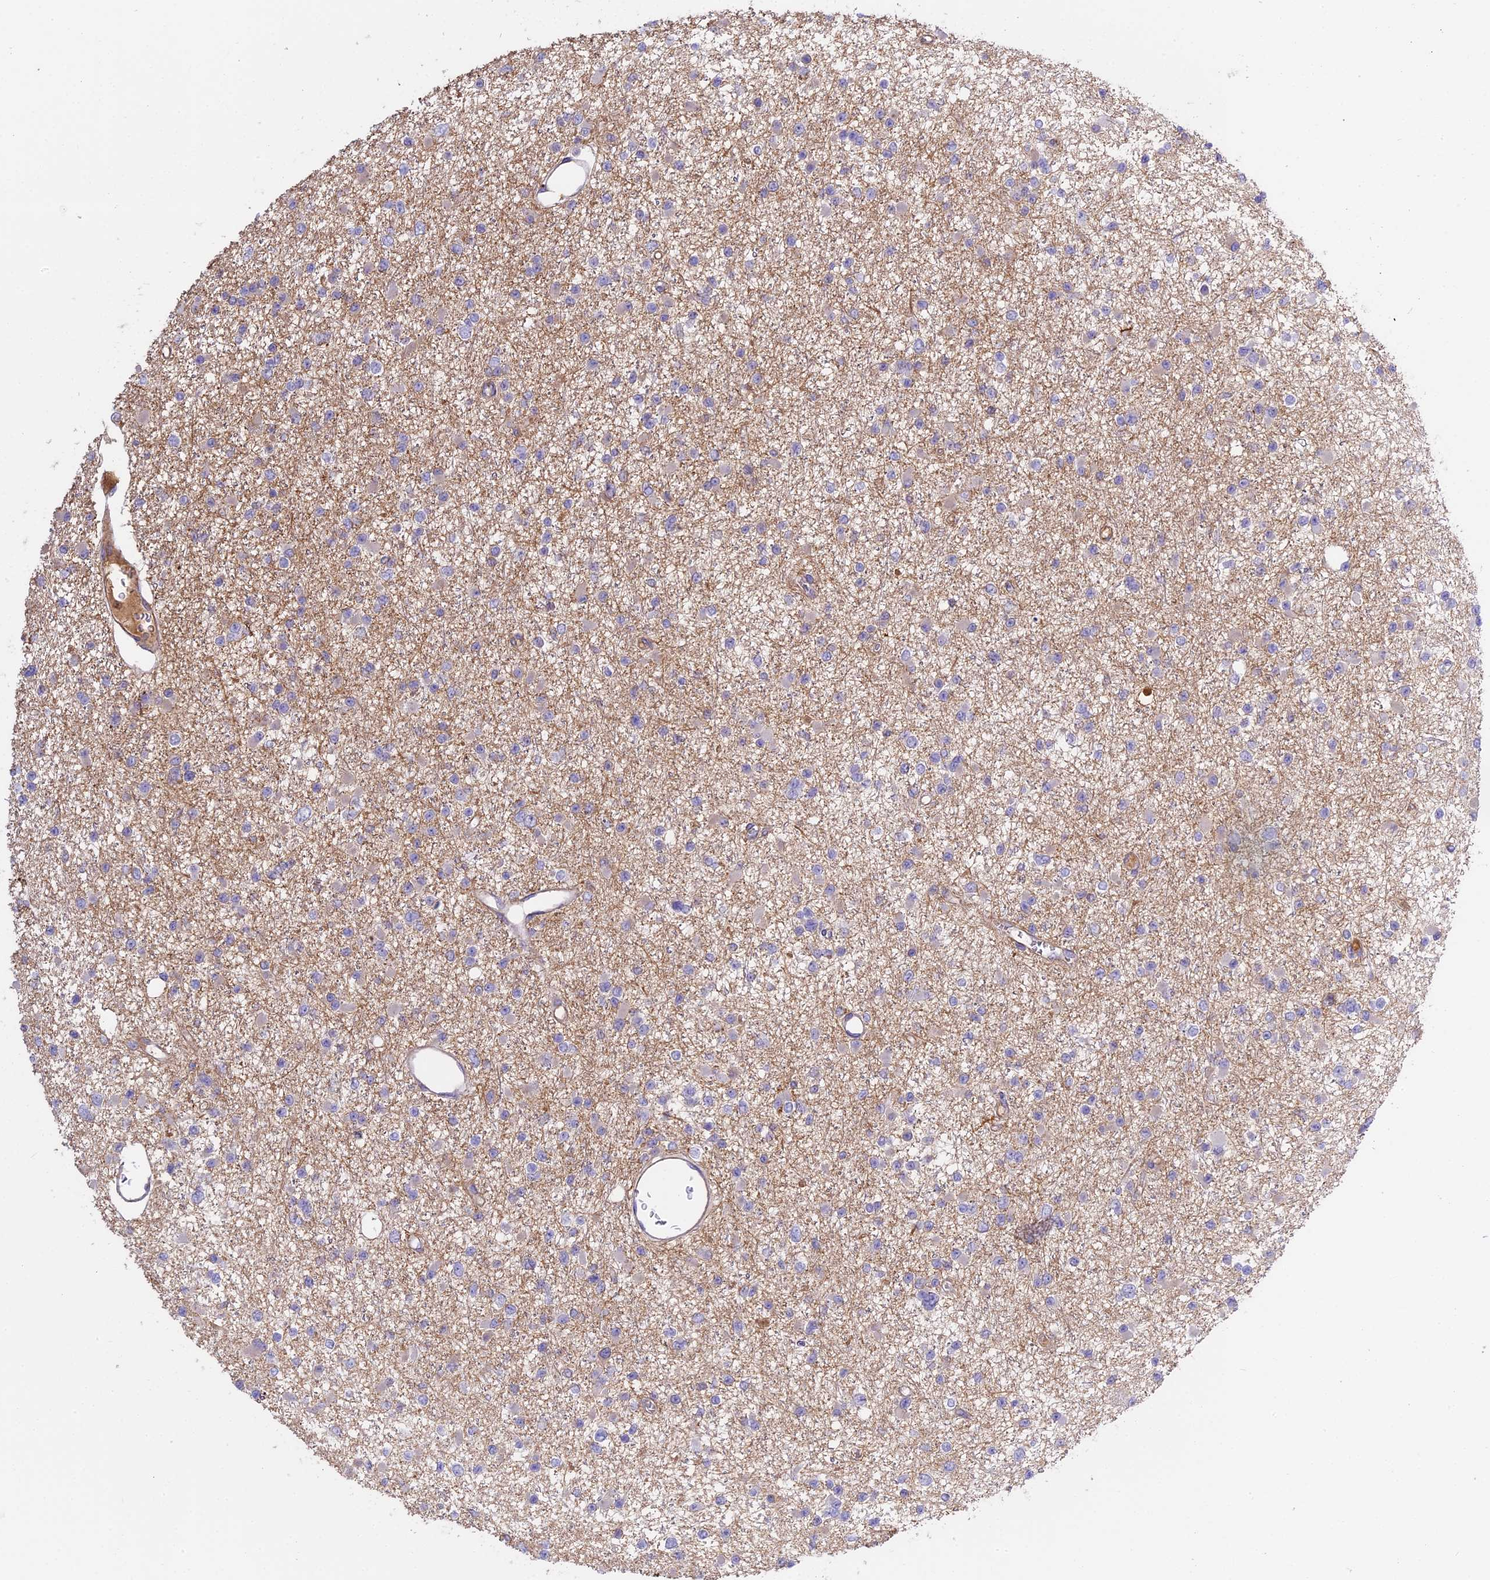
{"staining": {"intensity": "negative", "quantity": "none", "location": "none"}, "tissue": "glioma", "cell_type": "Tumor cells", "image_type": "cancer", "snomed": [{"axis": "morphology", "description": "Glioma, malignant, Low grade"}, {"axis": "topography", "description": "Brain"}], "caption": "Tumor cells are negative for protein expression in human glioma.", "gene": "CFAP119", "patient": {"sex": "female", "age": 22}}